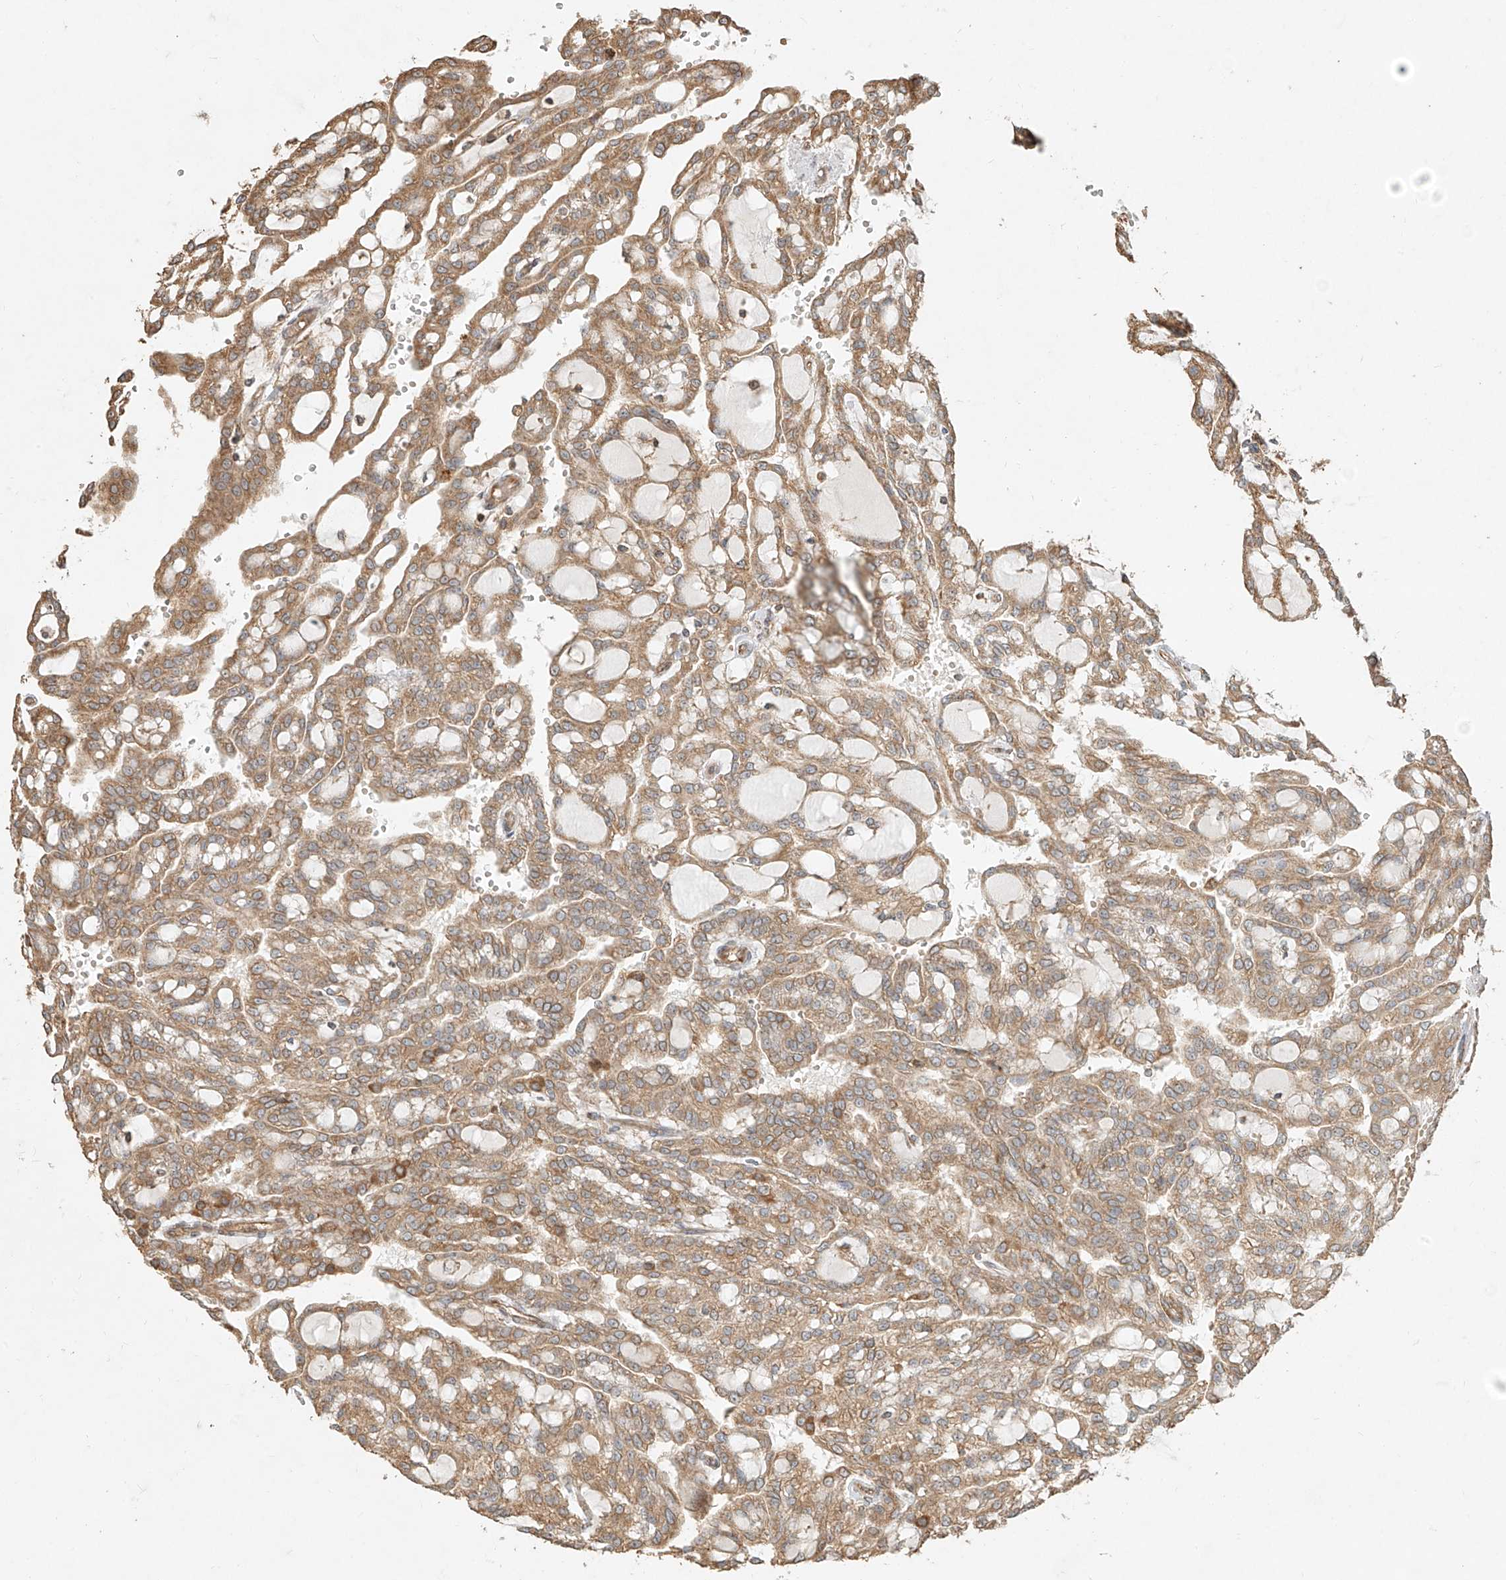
{"staining": {"intensity": "moderate", "quantity": ">75%", "location": "cytoplasmic/membranous"}, "tissue": "renal cancer", "cell_type": "Tumor cells", "image_type": "cancer", "snomed": [{"axis": "morphology", "description": "Adenocarcinoma, NOS"}, {"axis": "topography", "description": "Kidney"}], "caption": "This histopathology image reveals immunohistochemistry staining of human renal cancer (adenocarcinoma), with medium moderate cytoplasmic/membranous staining in about >75% of tumor cells.", "gene": "EFNB1", "patient": {"sex": "male", "age": 63}}